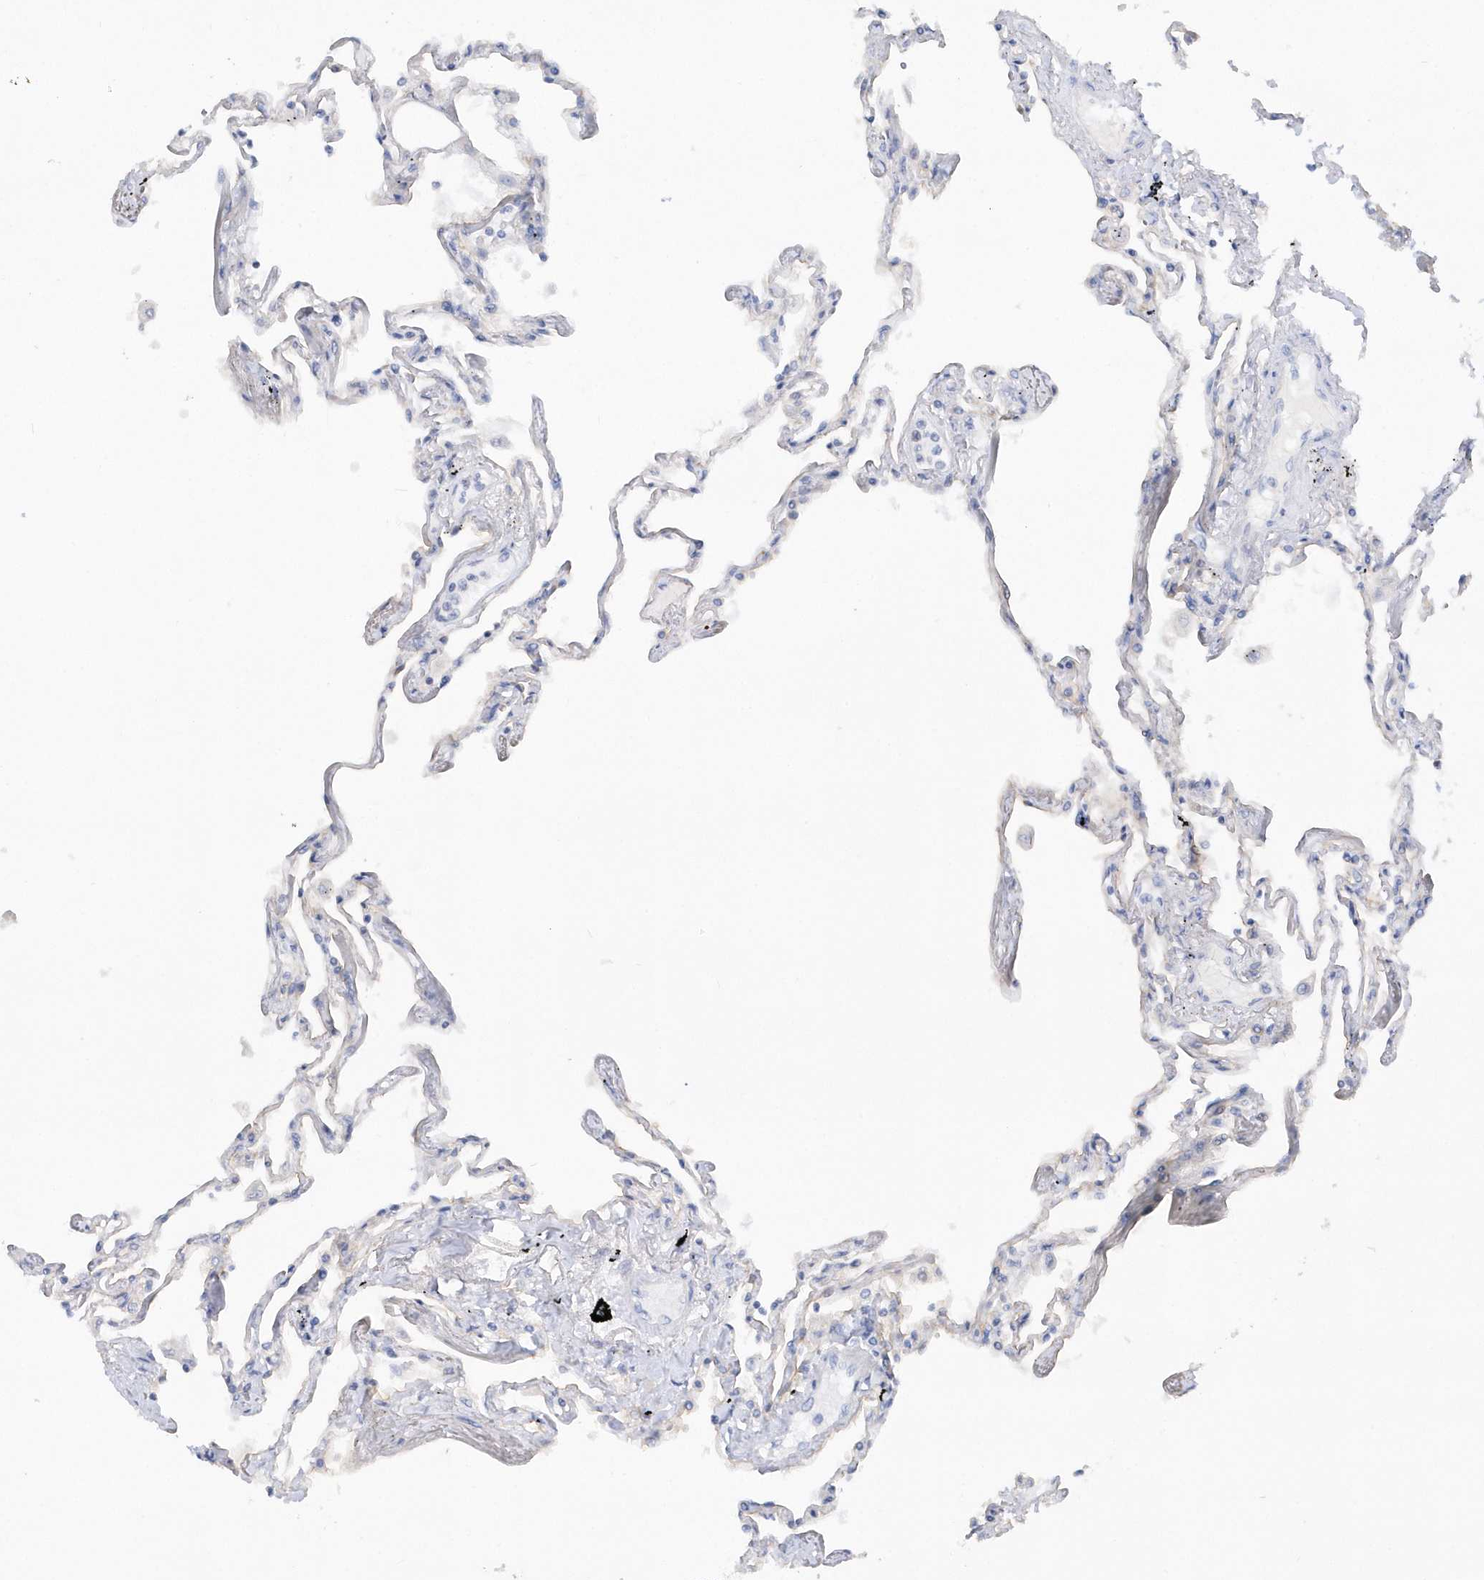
{"staining": {"intensity": "weak", "quantity": "<25%", "location": "cytoplasmic/membranous"}, "tissue": "lung", "cell_type": "Alveolar cells", "image_type": "normal", "snomed": [{"axis": "morphology", "description": "Normal tissue, NOS"}, {"axis": "topography", "description": "Lung"}], "caption": "The immunohistochemistry (IHC) photomicrograph has no significant expression in alveolar cells of lung. (DAB (3,3'-diaminobenzidine) immunohistochemistry, high magnification).", "gene": "RPEL1", "patient": {"sex": "female", "age": 67}}